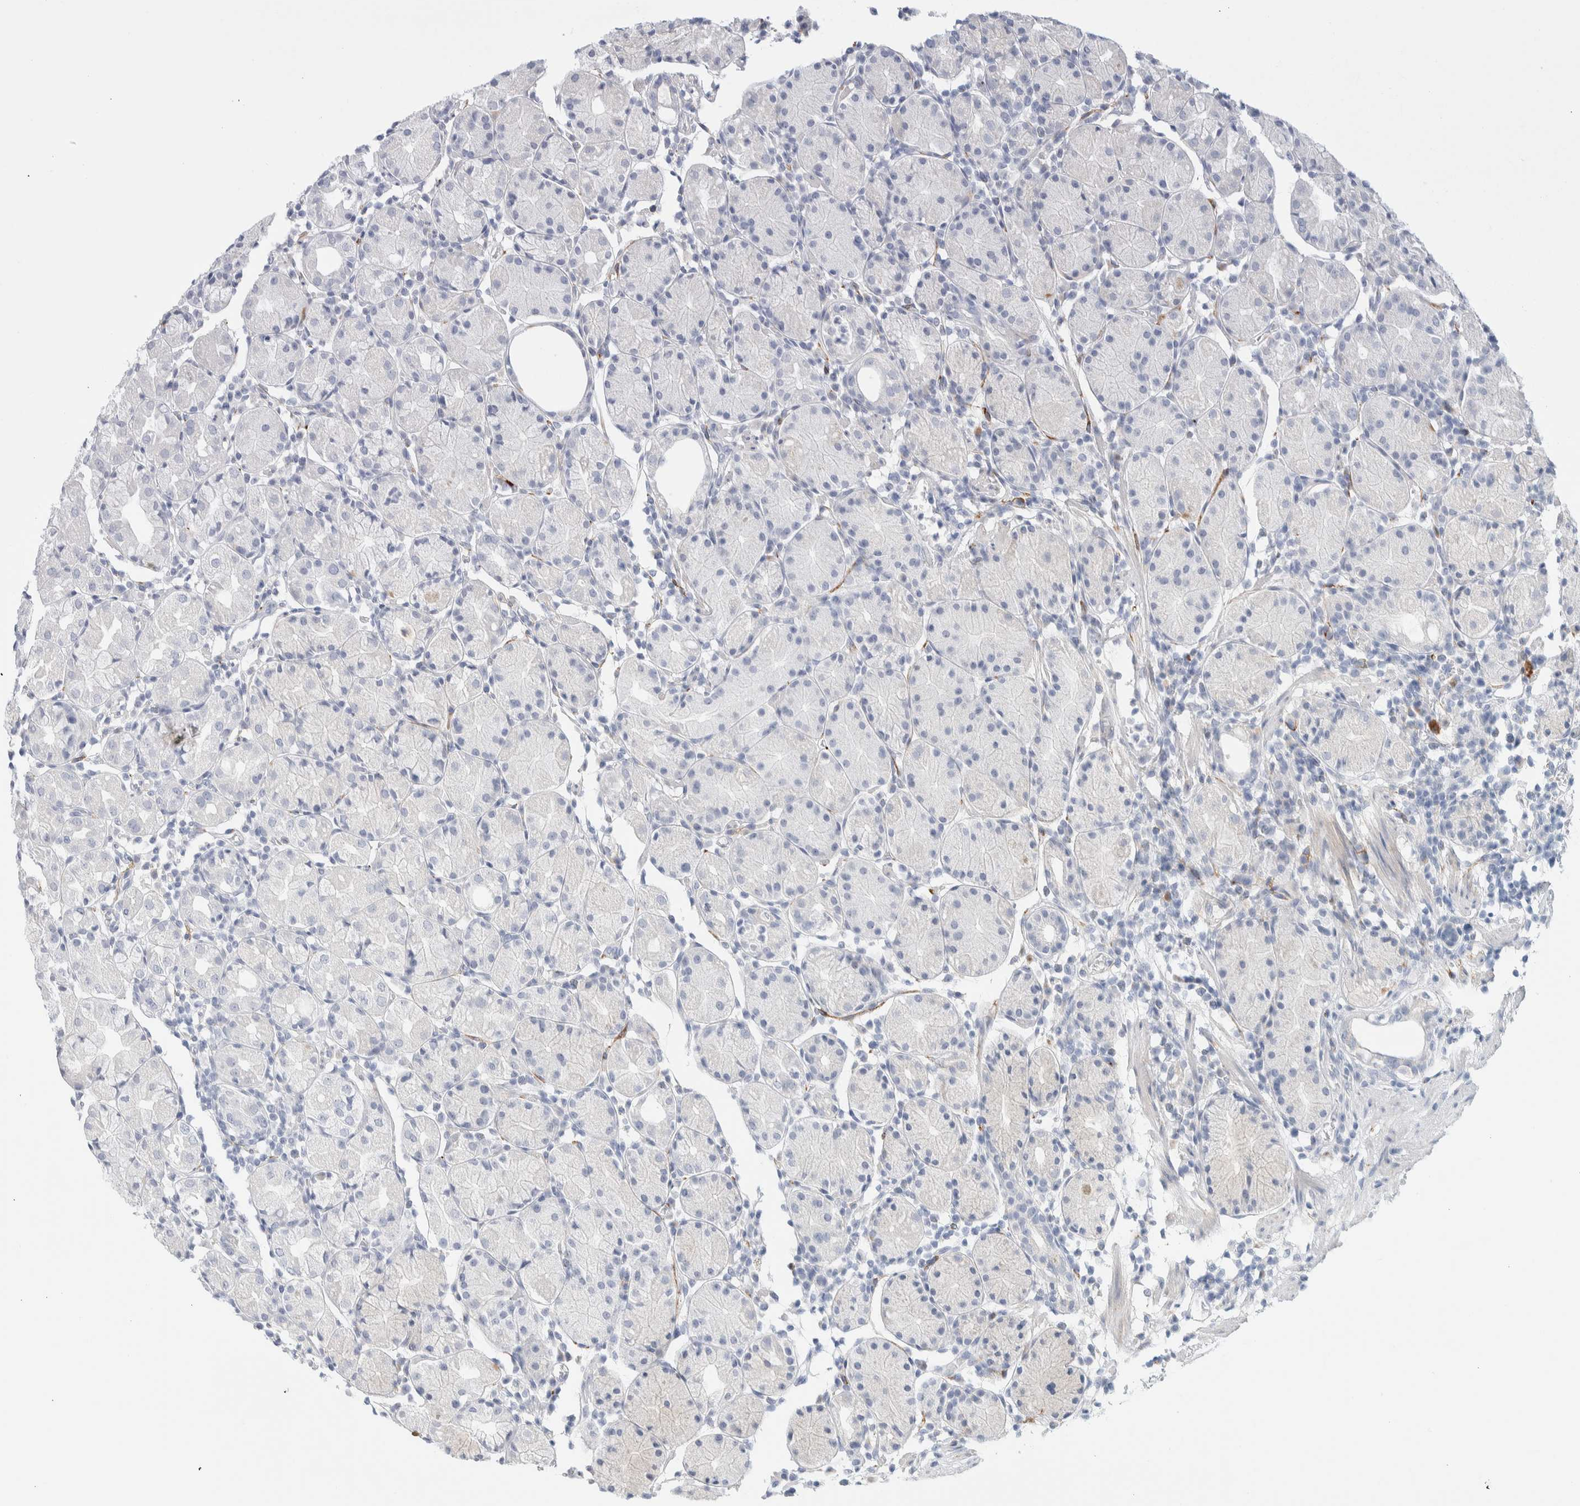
{"staining": {"intensity": "negative", "quantity": "none", "location": "none"}, "tissue": "stomach", "cell_type": "Glandular cells", "image_type": "normal", "snomed": [{"axis": "morphology", "description": "Normal tissue, NOS"}, {"axis": "topography", "description": "Stomach"}, {"axis": "topography", "description": "Stomach, lower"}], "caption": "Glandular cells are negative for brown protein staining in normal stomach. Brightfield microscopy of immunohistochemistry stained with DAB (brown) and hematoxylin (blue), captured at high magnification.", "gene": "ATCAY", "patient": {"sex": "female", "age": 75}}